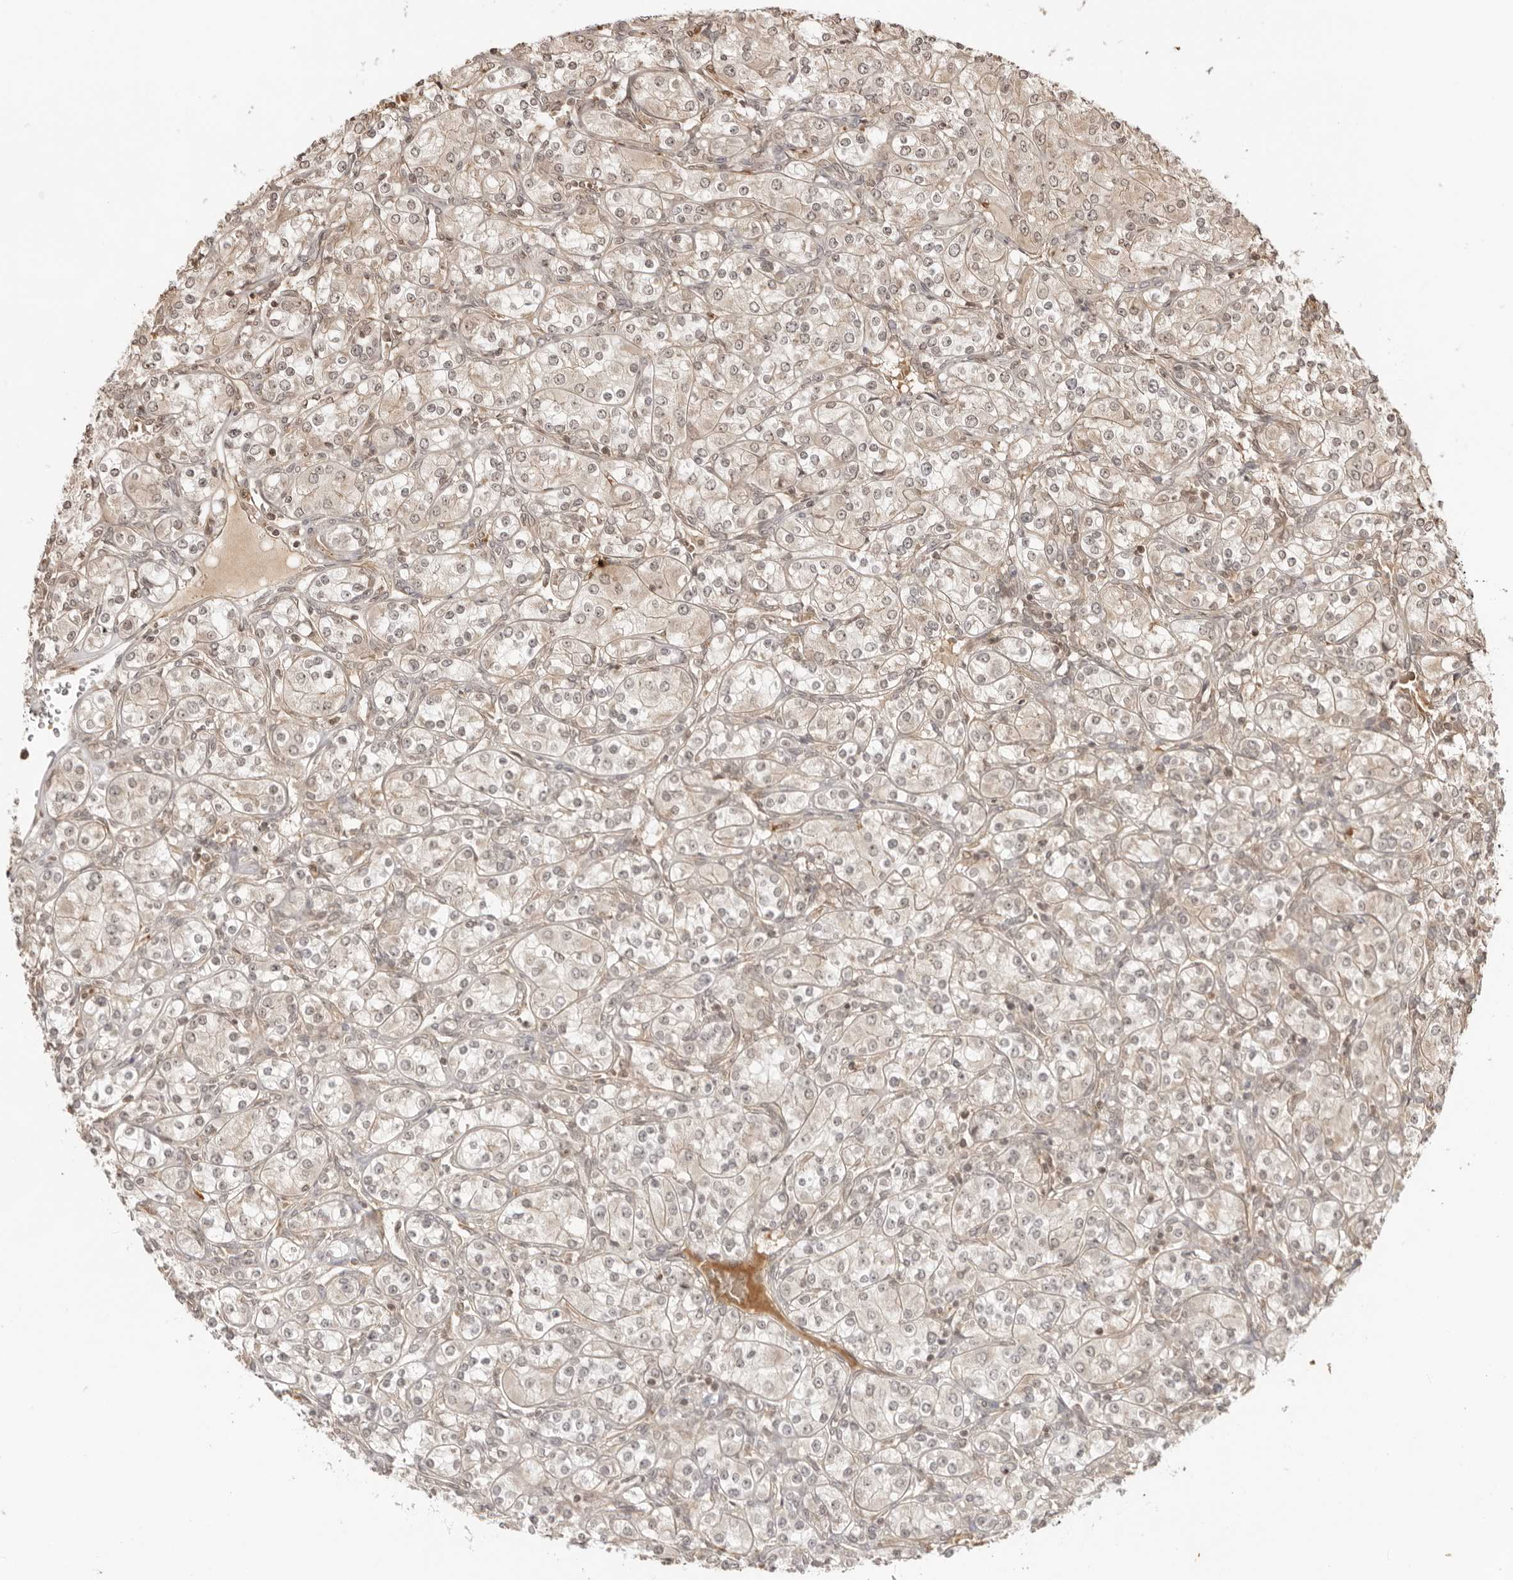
{"staining": {"intensity": "moderate", "quantity": "25%-75%", "location": "cytoplasmic/membranous,nuclear"}, "tissue": "renal cancer", "cell_type": "Tumor cells", "image_type": "cancer", "snomed": [{"axis": "morphology", "description": "Adenocarcinoma, NOS"}, {"axis": "topography", "description": "Kidney"}], "caption": "Tumor cells display medium levels of moderate cytoplasmic/membranous and nuclear staining in about 25%-75% of cells in renal adenocarcinoma.", "gene": "IKBKE", "patient": {"sex": "male", "age": 77}}